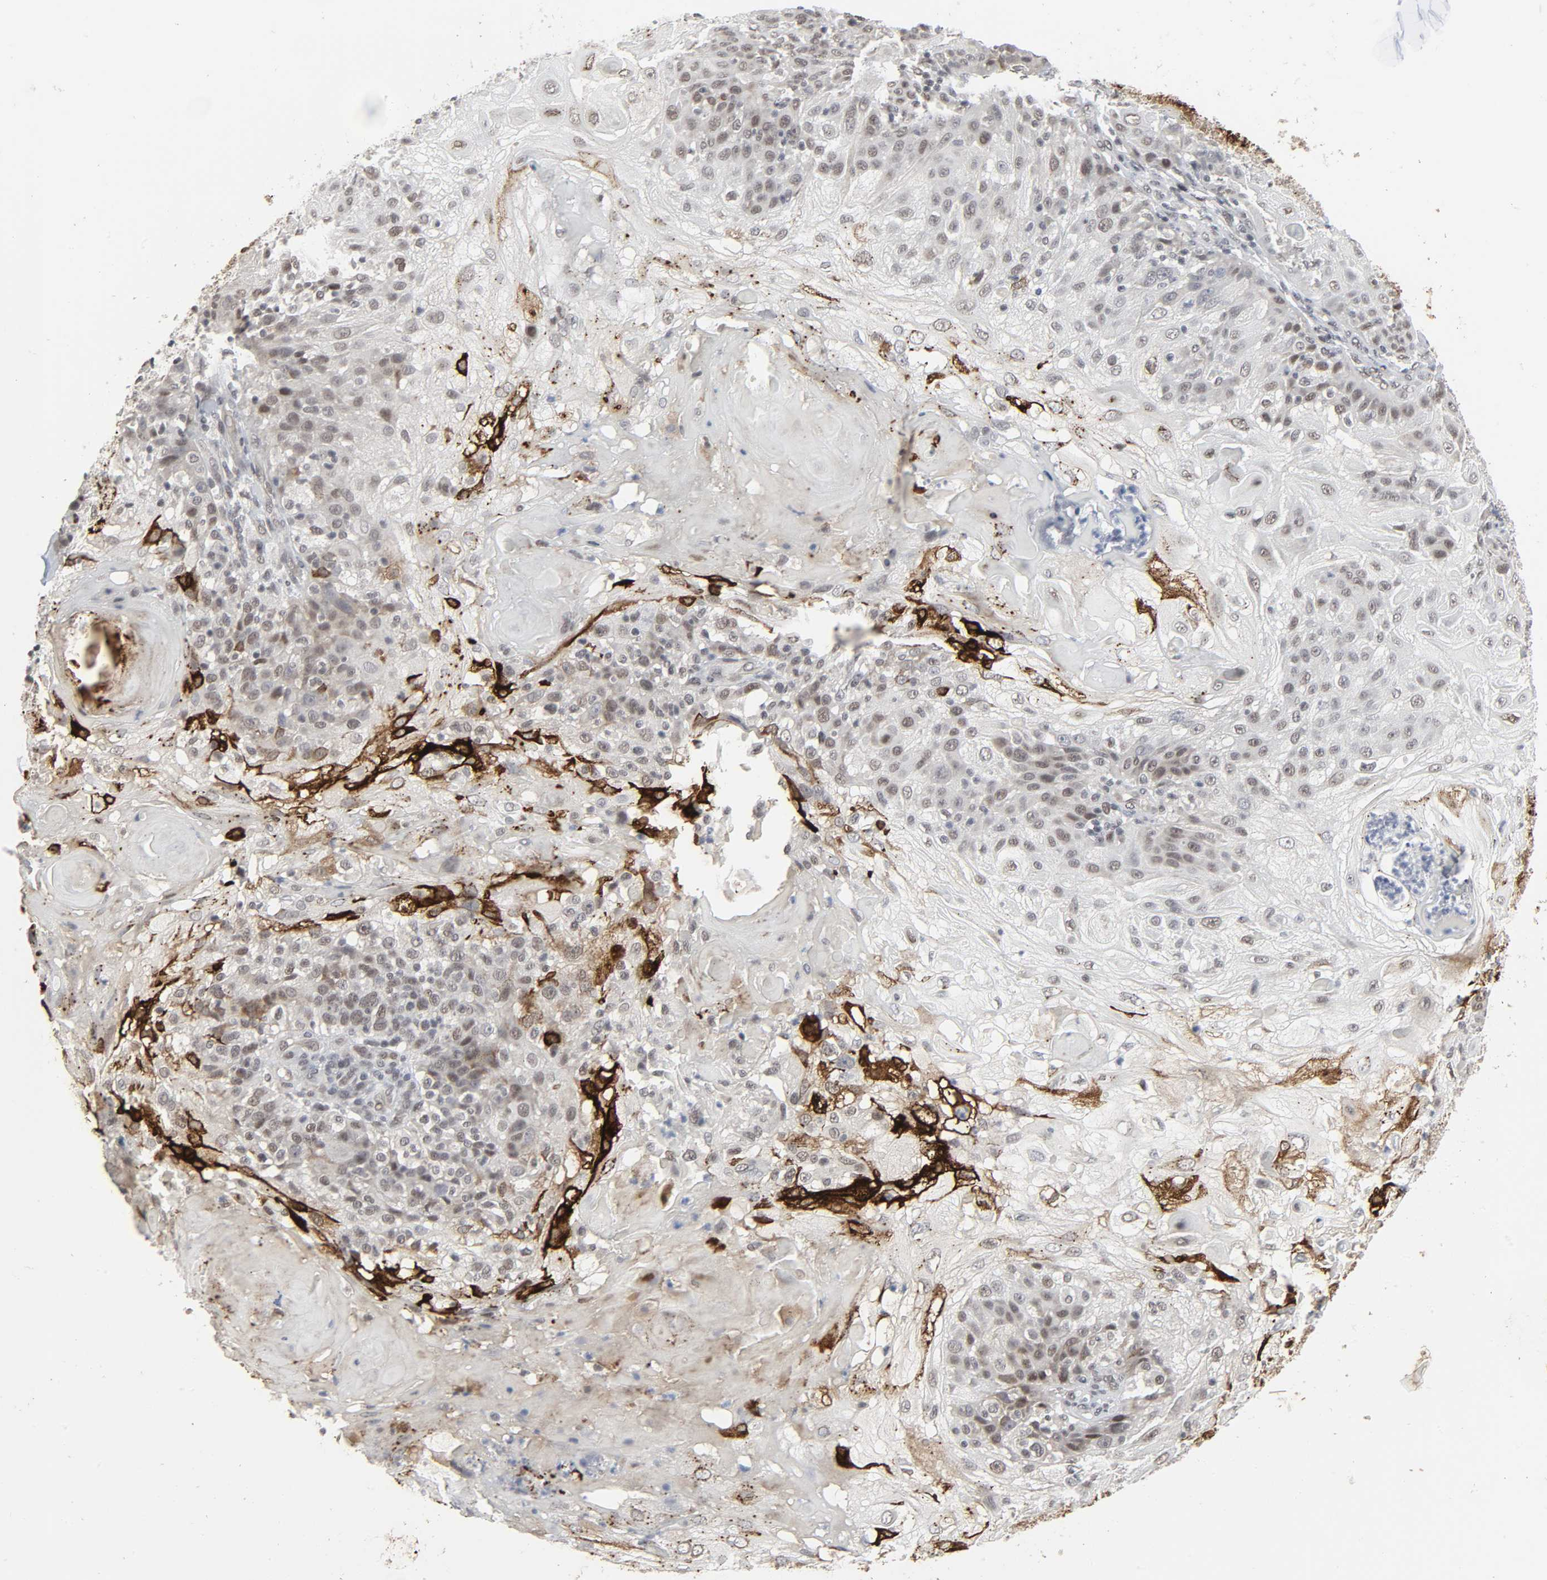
{"staining": {"intensity": "strong", "quantity": "<25%", "location": "cytoplasmic/membranous"}, "tissue": "skin cancer", "cell_type": "Tumor cells", "image_type": "cancer", "snomed": [{"axis": "morphology", "description": "Normal tissue, NOS"}, {"axis": "morphology", "description": "Squamous cell carcinoma, NOS"}, {"axis": "topography", "description": "Skin"}], "caption": "Strong cytoplasmic/membranous expression is present in about <25% of tumor cells in skin cancer (squamous cell carcinoma). (Brightfield microscopy of DAB IHC at high magnification).", "gene": "MUC1", "patient": {"sex": "female", "age": 83}}